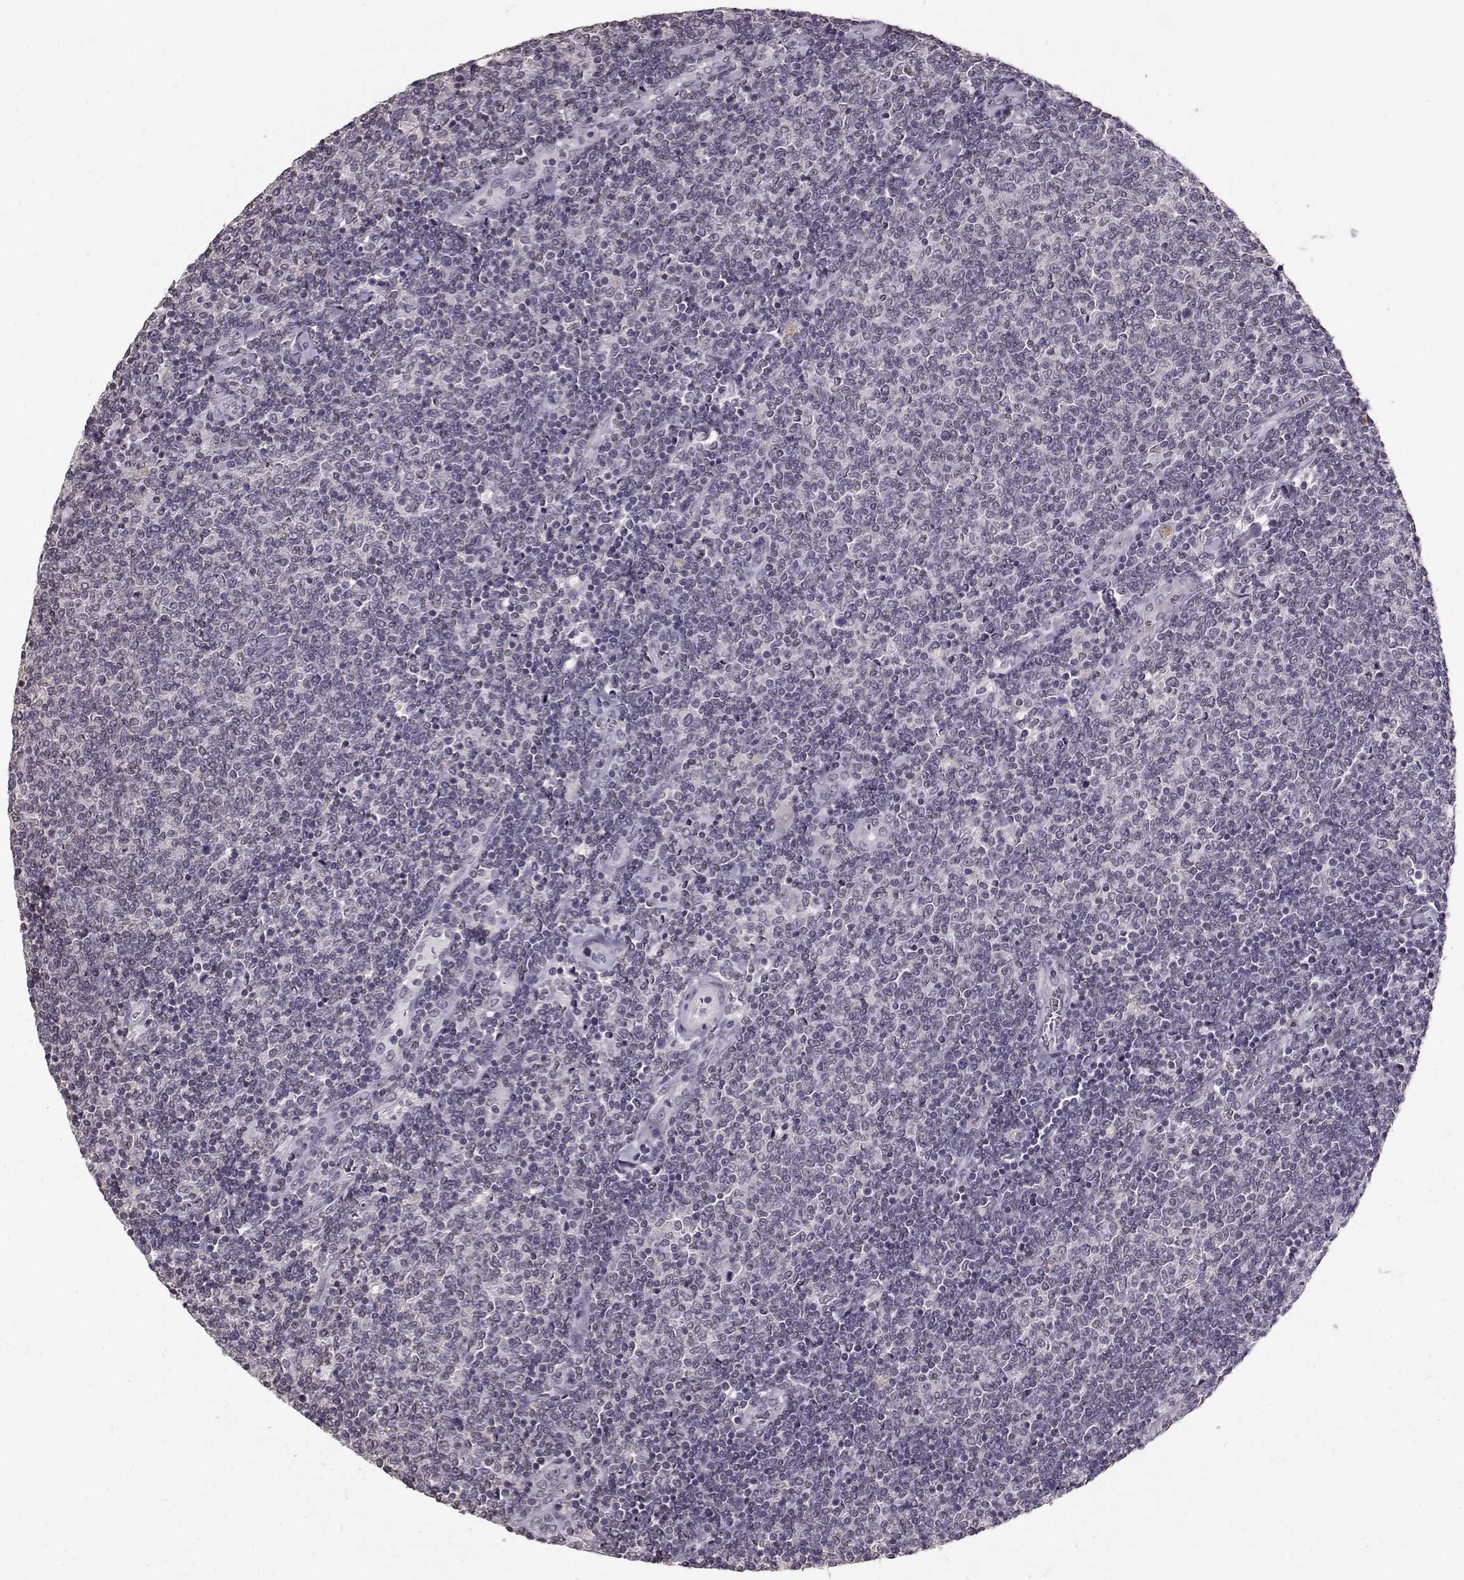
{"staining": {"intensity": "negative", "quantity": "none", "location": "none"}, "tissue": "lymphoma", "cell_type": "Tumor cells", "image_type": "cancer", "snomed": [{"axis": "morphology", "description": "Malignant lymphoma, non-Hodgkin's type, Low grade"}, {"axis": "topography", "description": "Lymph node"}], "caption": "This is an immunohistochemistry photomicrograph of human malignant lymphoma, non-Hodgkin's type (low-grade). There is no positivity in tumor cells.", "gene": "RP1L1", "patient": {"sex": "male", "age": 52}}